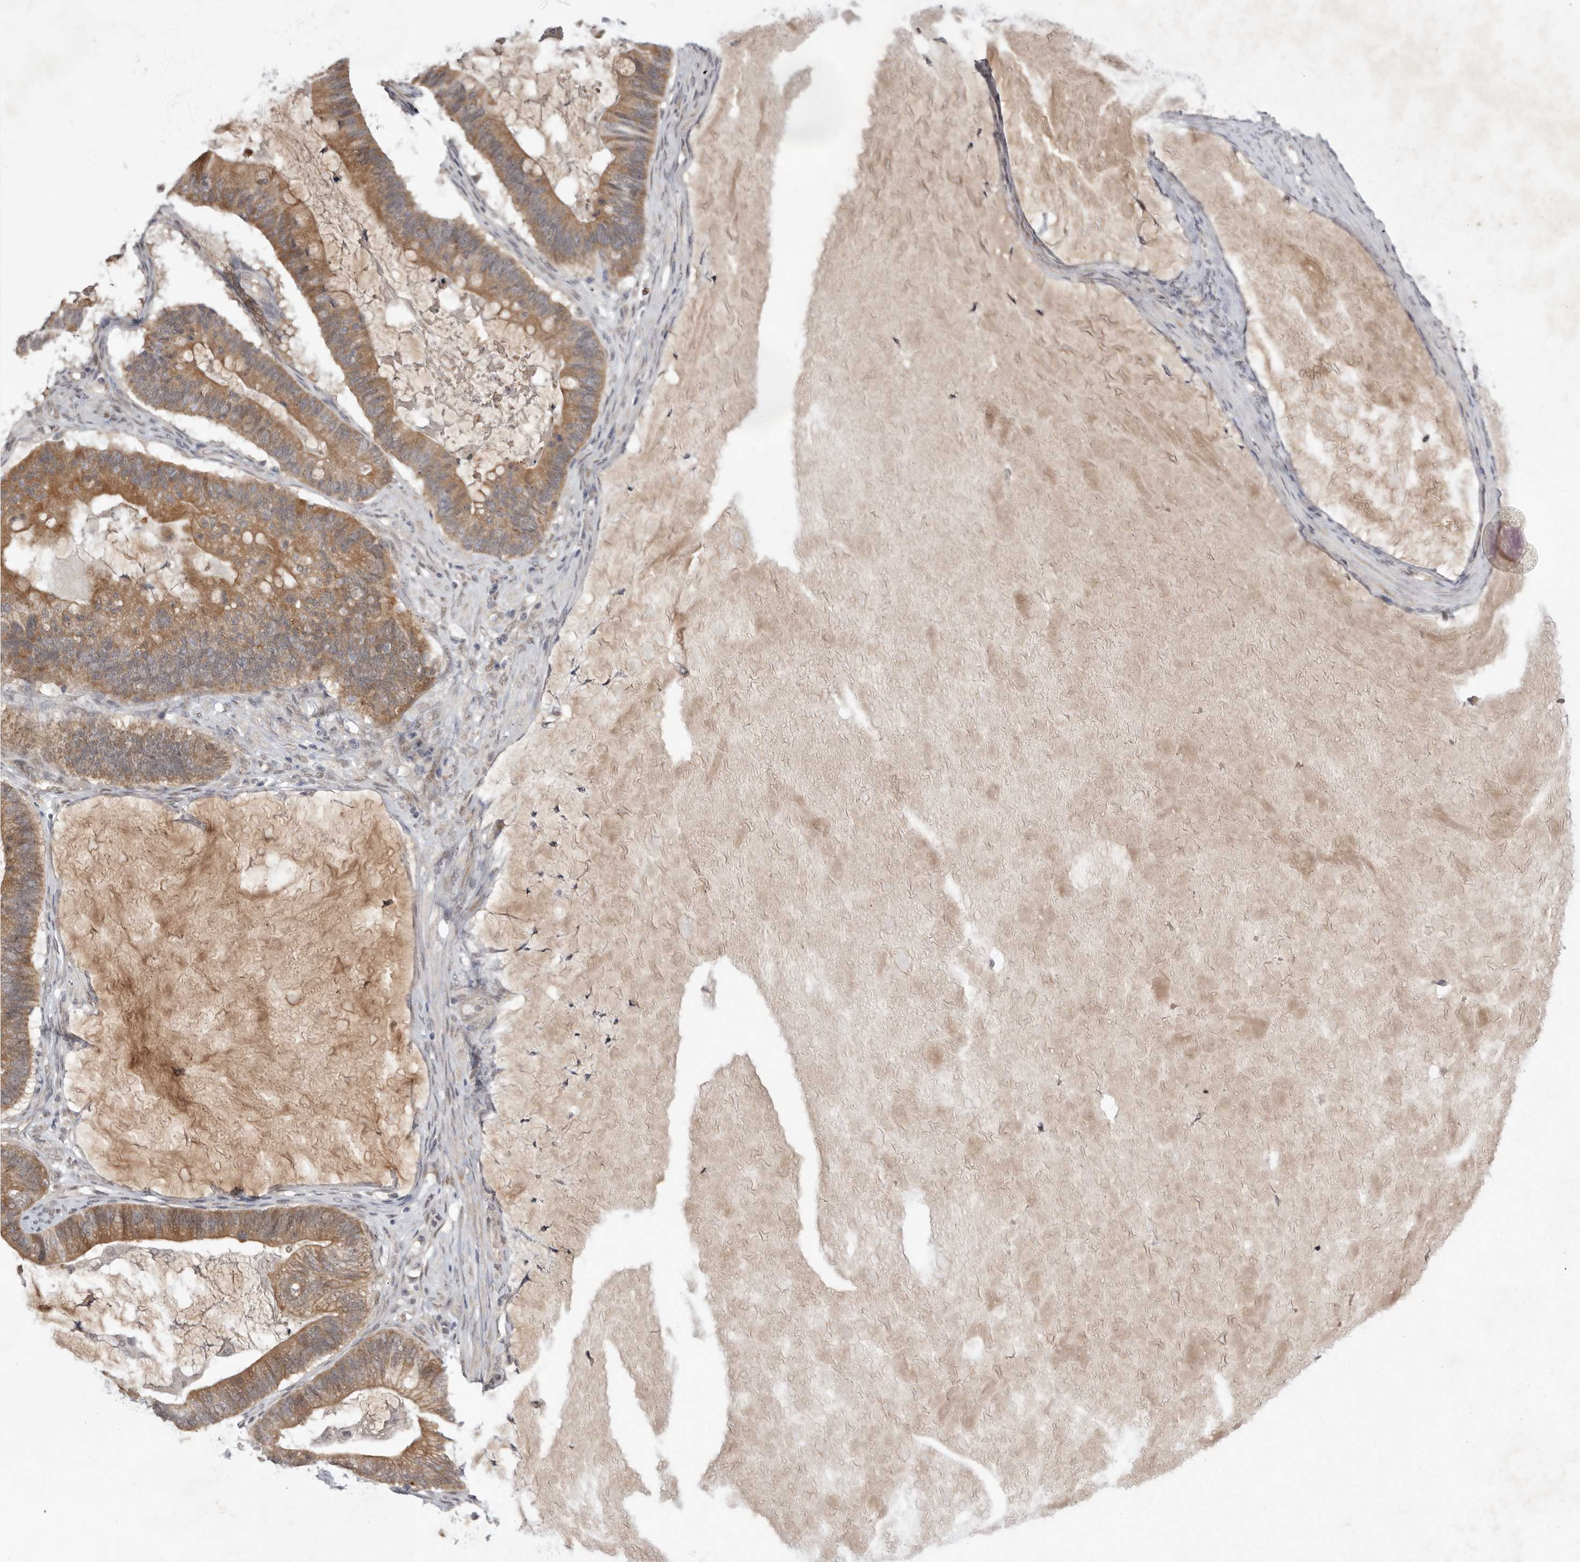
{"staining": {"intensity": "moderate", "quantity": ">75%", "location": "cytoplasmic/membranous"}, "tissue": "ovarian cancer", "cell_type": "Tumor cells", "image_type": "cancer", "snomed": [{"axis": "morphology", "description": "Cystadenocarcinoma, mucinous, NOS"}, {"axis": "topography", "description": "Ovary"}], "caption": "An IHC photomicrograph of tumor tissue is shown. Protein staining in brown labels moderate cytoplasmic/membranous positivity in ovarian cancer (mucinous cystadenocarcinoma) within tumor cells.", "gene": "NSUN4", "patient": {"sex": "female", "age": 61}}